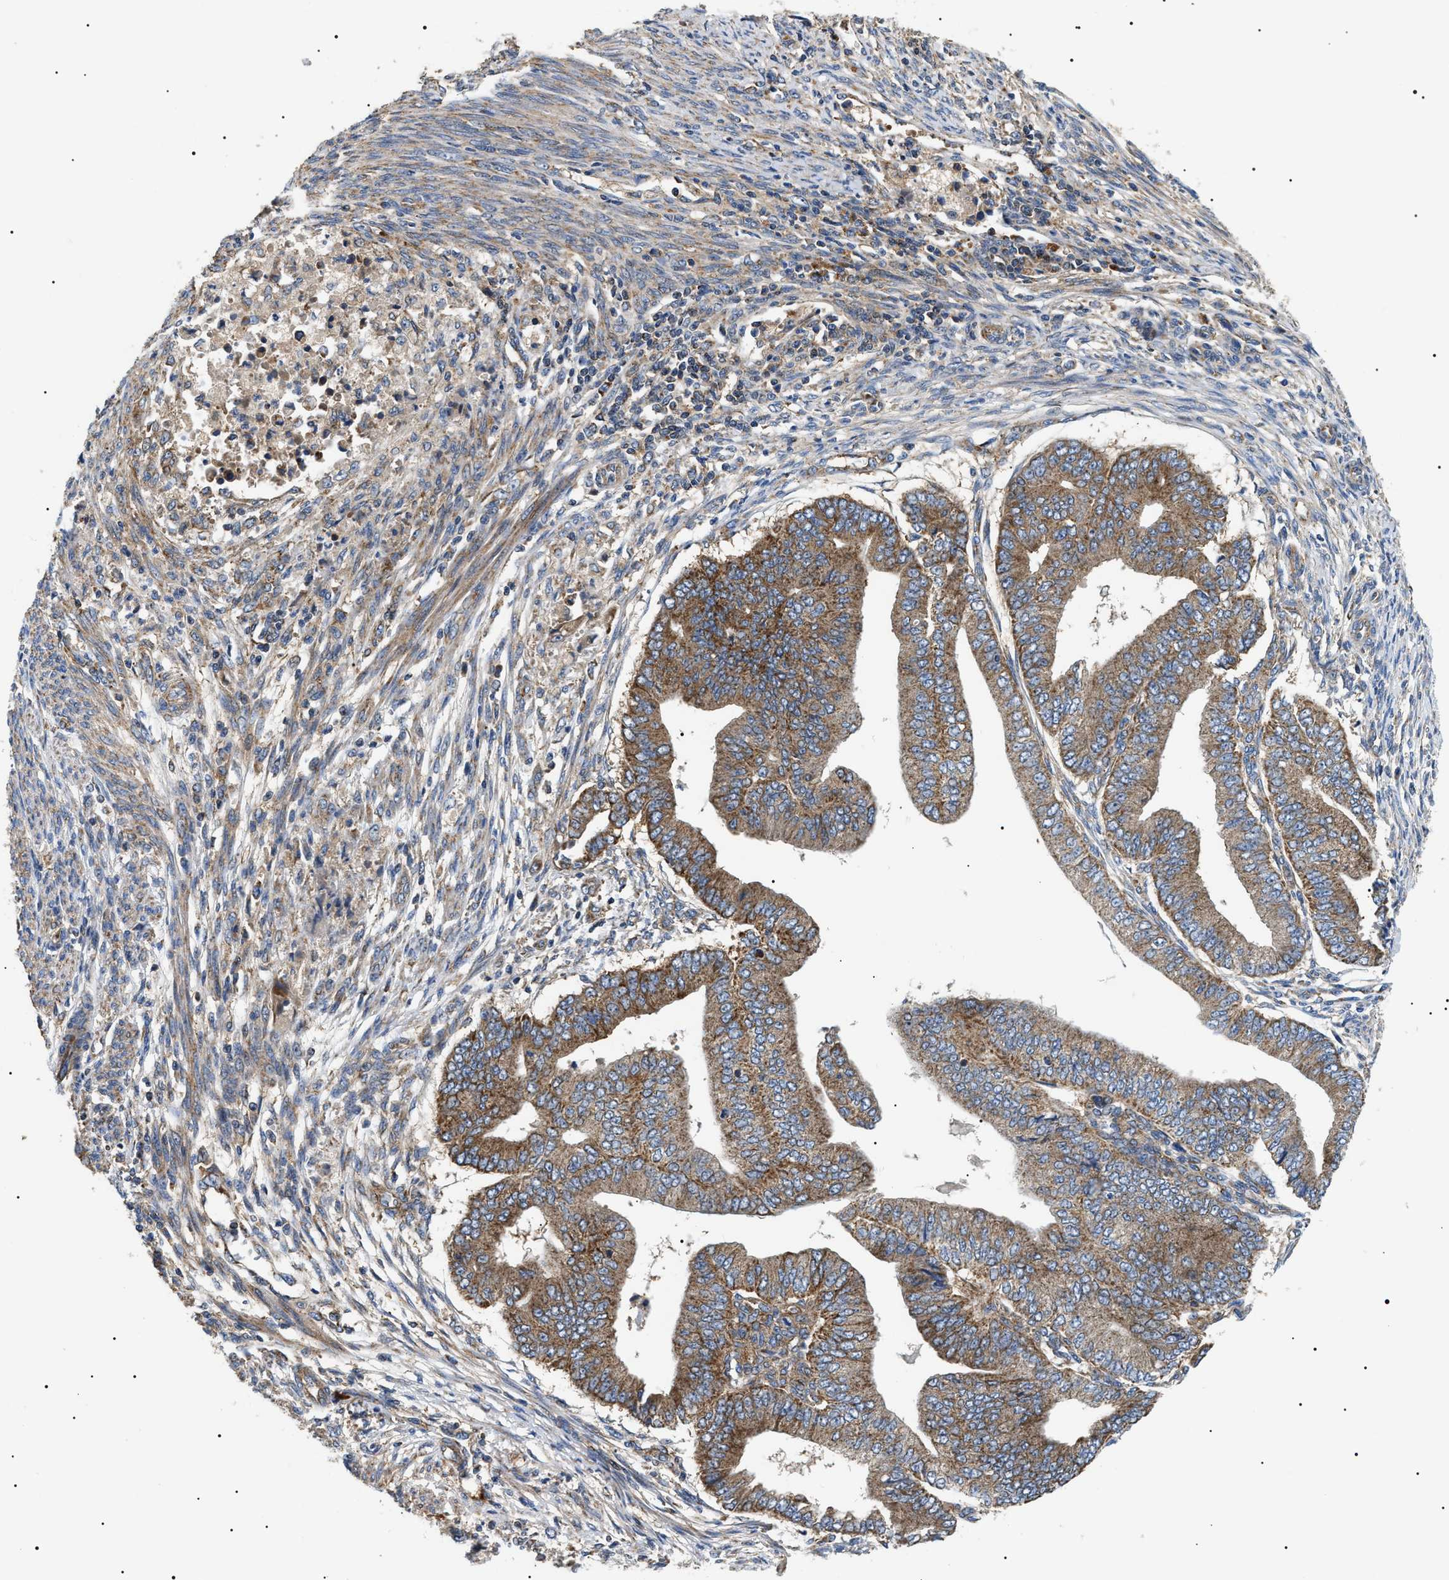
{"staining": {"intensity": "moderate", "quantity": ">75%", "location": "cytoplasmic/membranous"}, "tissue": "endometrial cancer", "cell_type": "Tumor cells", "image_type": "cancer", "snomed": [{"axis": "morphology", "description": "Polyp, NOS"}, {"axis": "morphology", "description": "Adenocarcinoma, NOS"}, {"axis": "morphology", "description": "Adenoma, NOS"}, {"axis": "topography", "description": "Endometrium"}], "caption": "An IHC histopathology image of tumor tissue is shown. Protein staining in brown highlights moderate cytoplasmic/membranous positivity in endometrial cancer within tumor cells. The staining was performed using DAB (3,3'-diaminobenzidine) to visualize the protein expression in brown, while the nuclei were stained in blue with hematoxylin (Magnification: 20x).", "gene": "OXSM", "patient": {"sex": "female", "age": 79}}